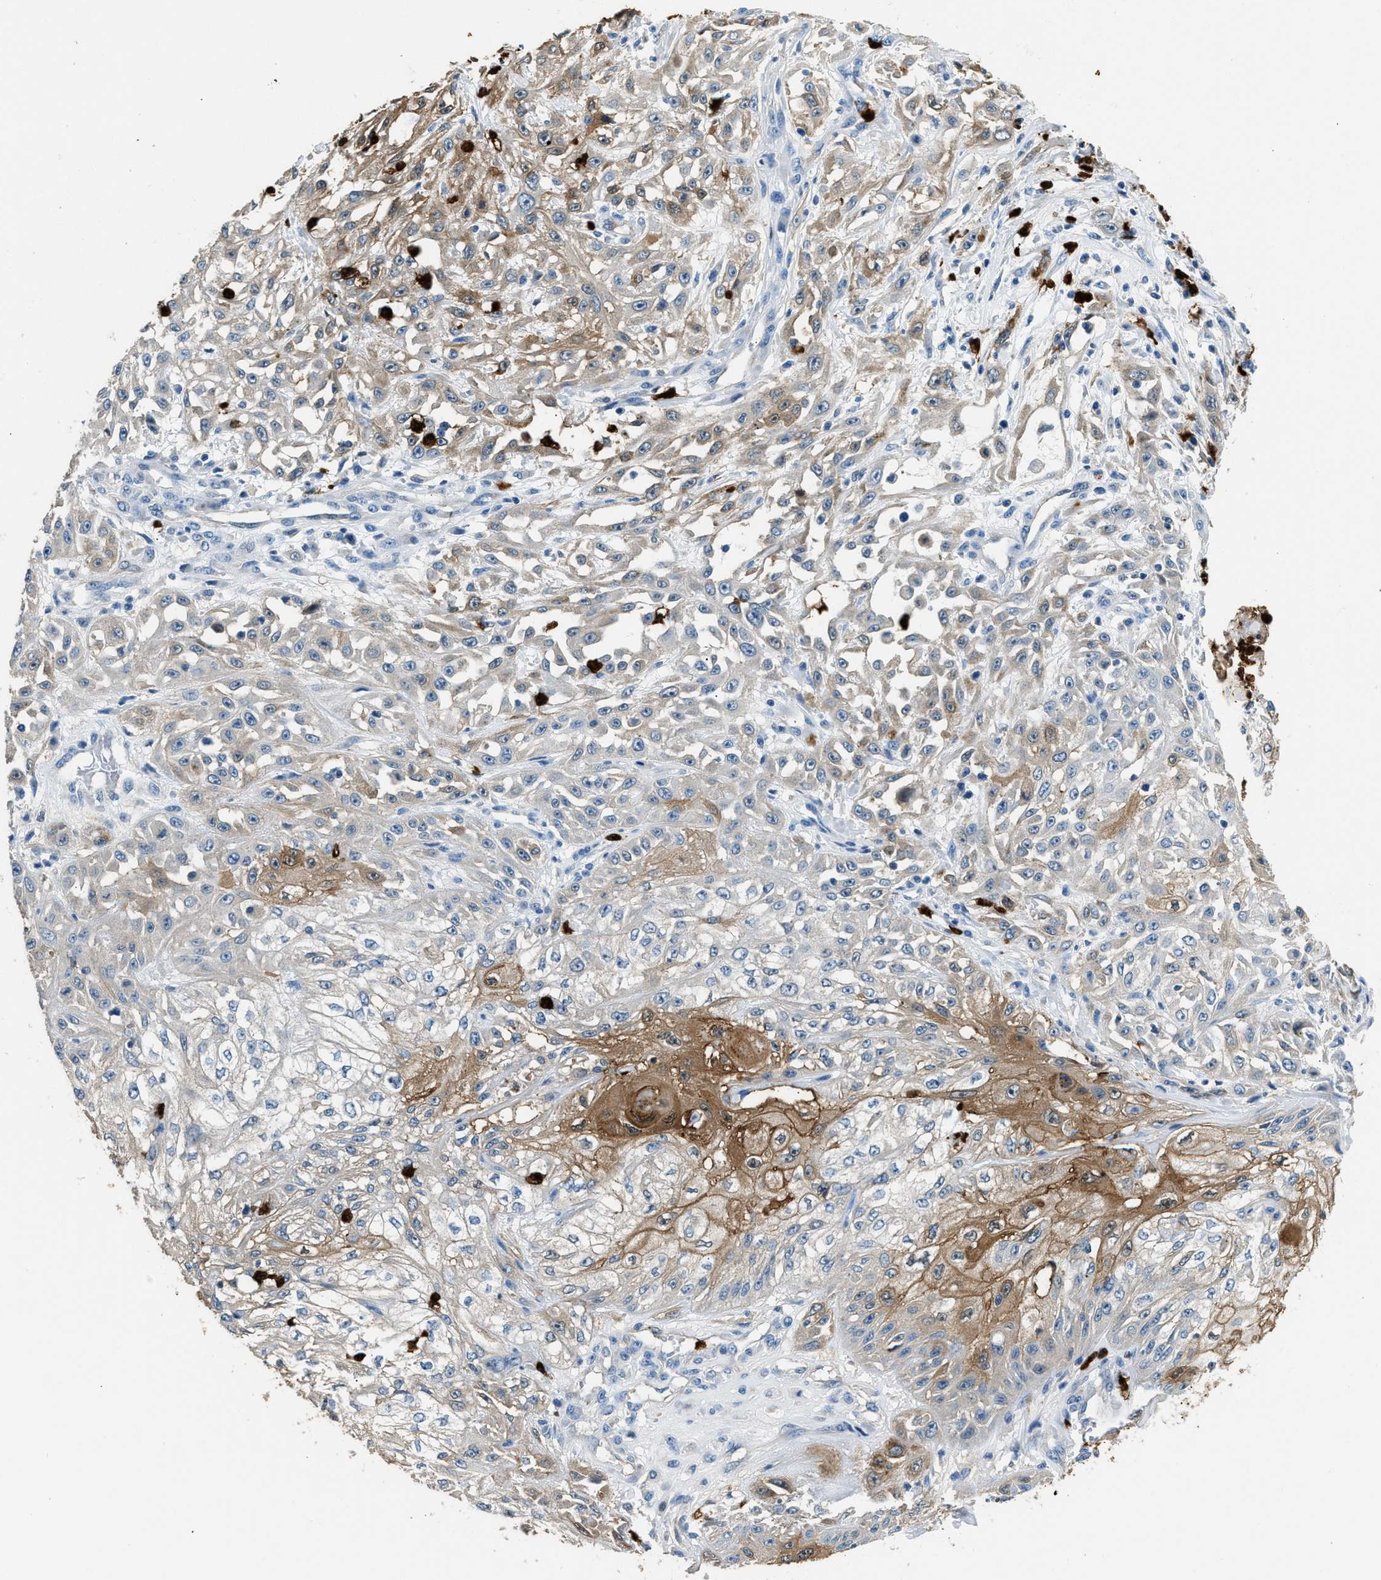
{"staining": {"intensity": "moderate", "quantity": "<25%", "location": "cytoplasmic/membranous"}, "tissue": "skin cancer", "cell_type": "Tumor cells", "image_type": "cancer", "snomed": [{"axis": "morphology", "description": "Squamous cell carcinoma, NOS"}, {"axis": "morphology", "description": "Squamous cell carcinoma, metastatic, NOS"}, {"axis": "topography", "description": "Skin"}, {"axis": "topography", "description": "Lymph node"}], "caption": "Immunohistochemical staining of human skin metastatic squamous cell carcinoma reveals low levels of moderate cytoplasmic/membranous staining in approximately <25% of tumor cells.", "gene": "ANXA3", "patient": {"sex": "male", "age": 75}}